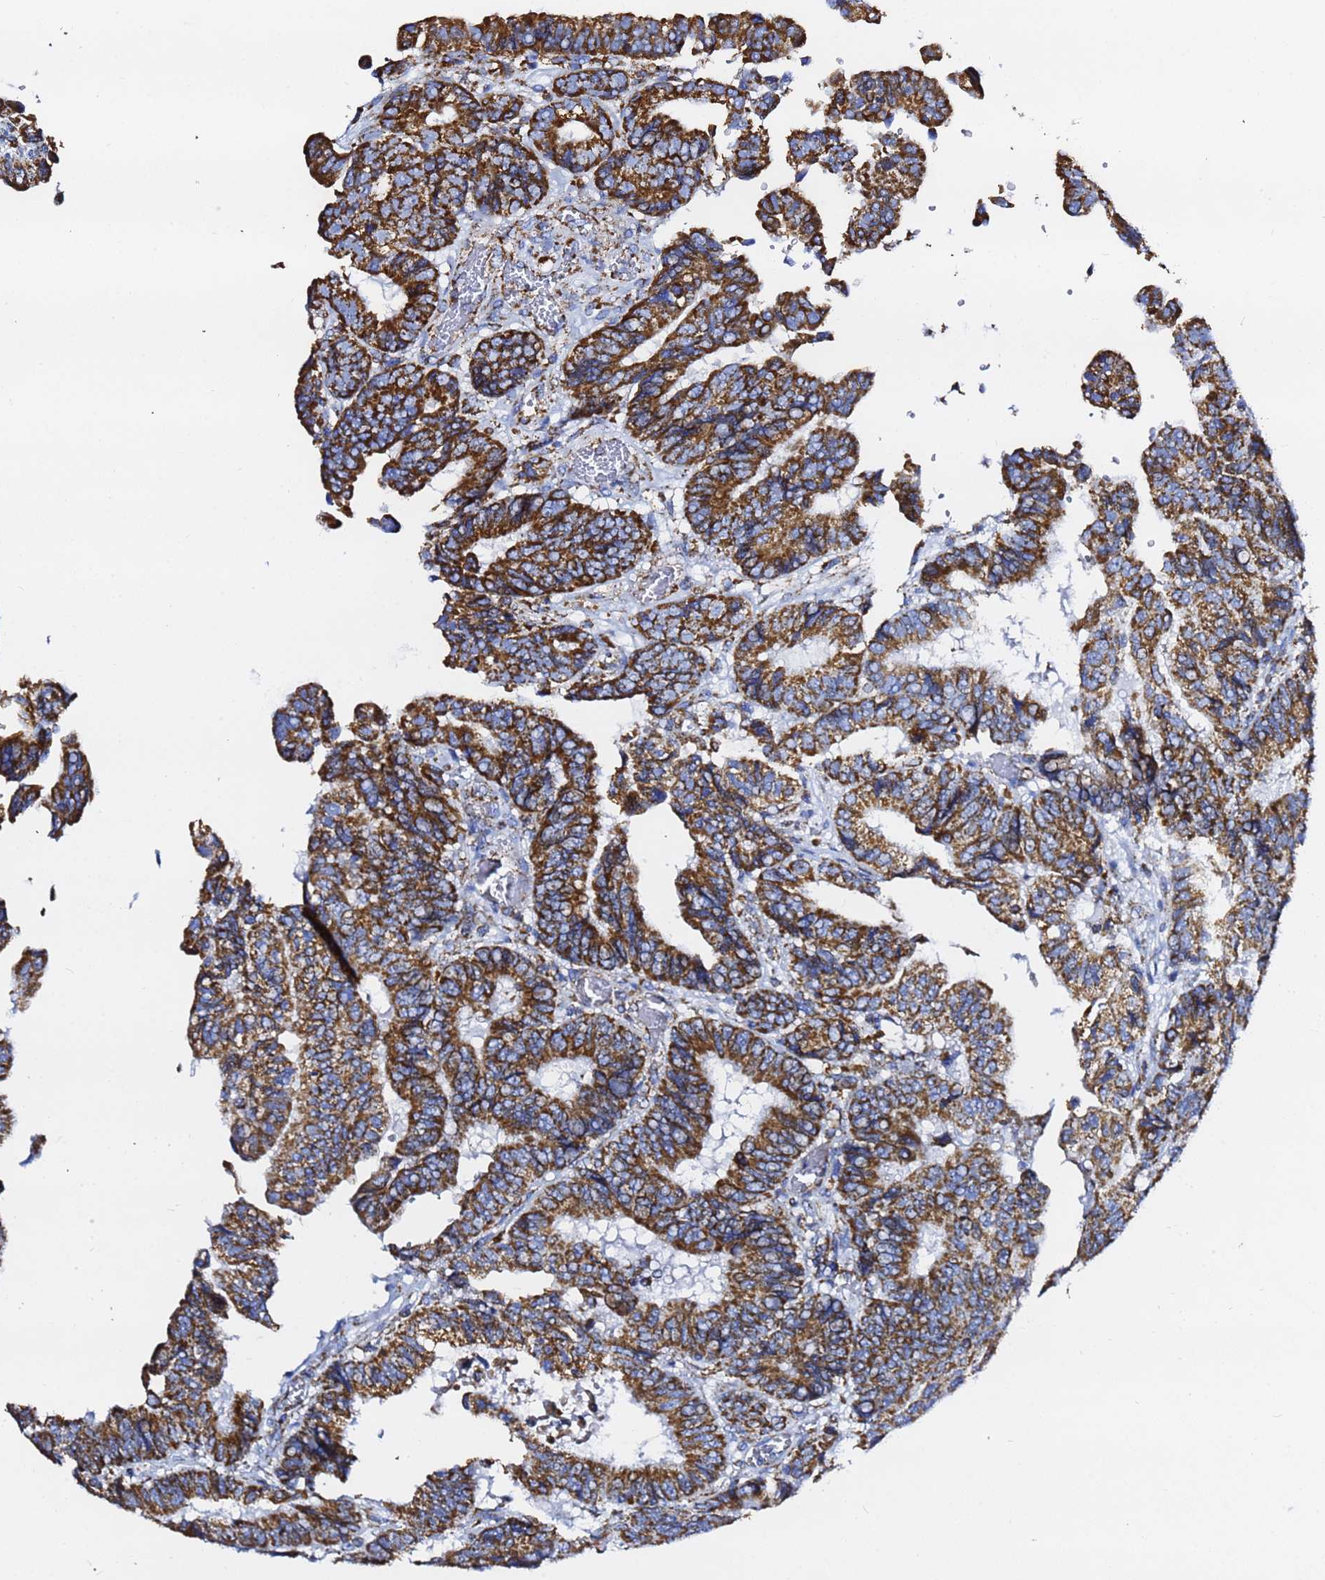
{"staining": {"intensity": "strong", "quantity": ">75%", "location": "cytoplasmic/membranous"}, "tissue": "colorectal cancer", "cell_type": "Tumor cells", "image_type": "cancer", "snomed": [{"axis": "morphology", "description": "Adenocarcinoma, NOS"}, {"axis": "topography", "description": "Colon"}], "caption": "This is a micrograph of immunohistochemistry (IHC) staining of colorectal adenocarcinoma, which shows strong staining in the cytoplasmic/membranous of tumor cells.", "gene": "PHB2", "patient": {"sex": "male", "age": 85}}